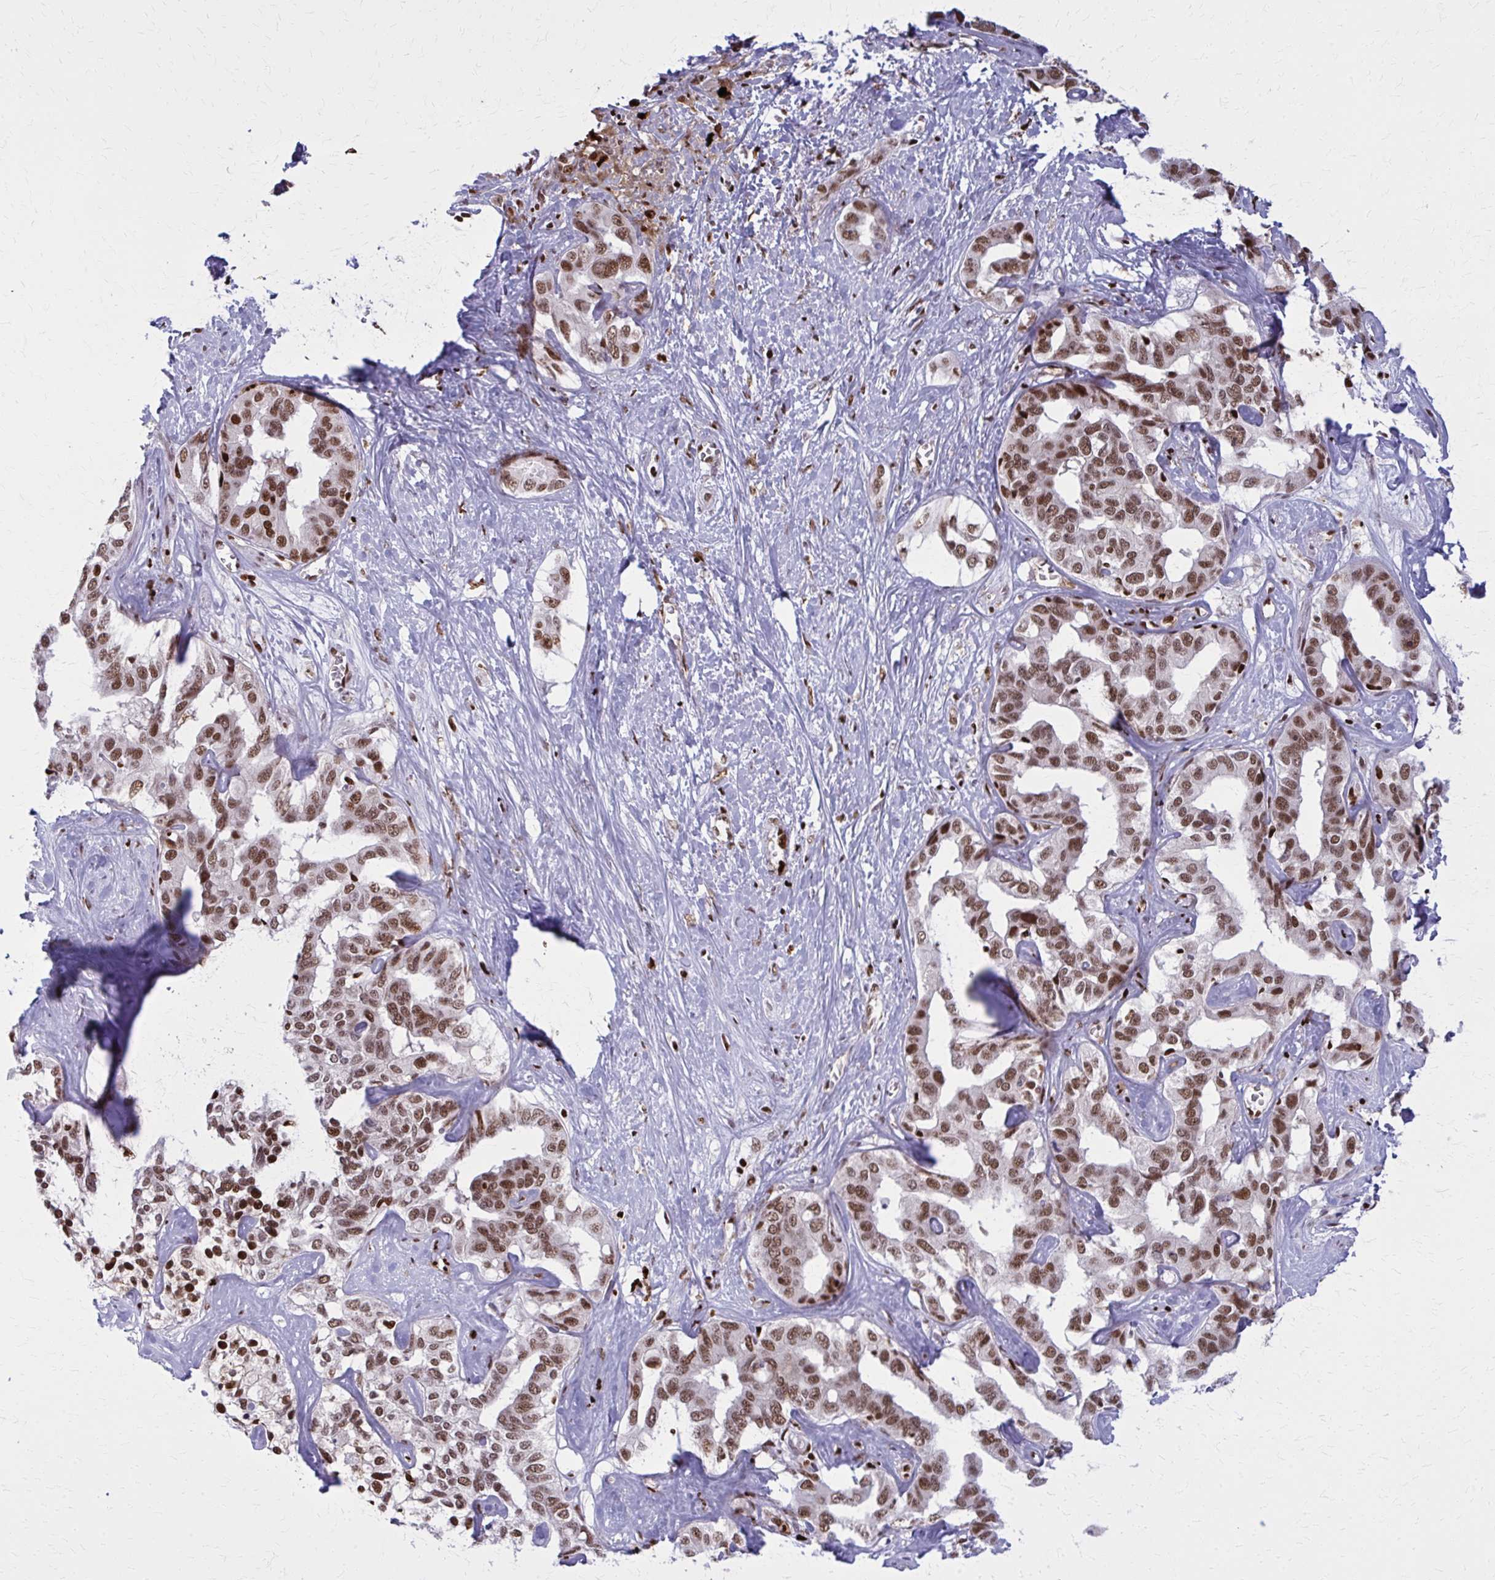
{"staining": {"intensity": "moderate", "quantity": ">75%", "location": "nuclear"}, "tissue": "liver cancer", "cell_type": "Tumor cells", "image_type": "cancer", "snomed": [{"axis": "morphology", "description": "Cholangiocarcinoma"}, {"axis": "topography", "description": "Liver"}], "caption": "The immunohistochemical stain labels moderate nuclear positivity in tumor cells of cholangiocarcinoma (liver) tissue. (DAB (3,3'-diaminobenzidine) = brown stain, brightfield microscopy at high magnification).", "gene": "ZNF559", "patient": {"sex": "male", "age": 59}}